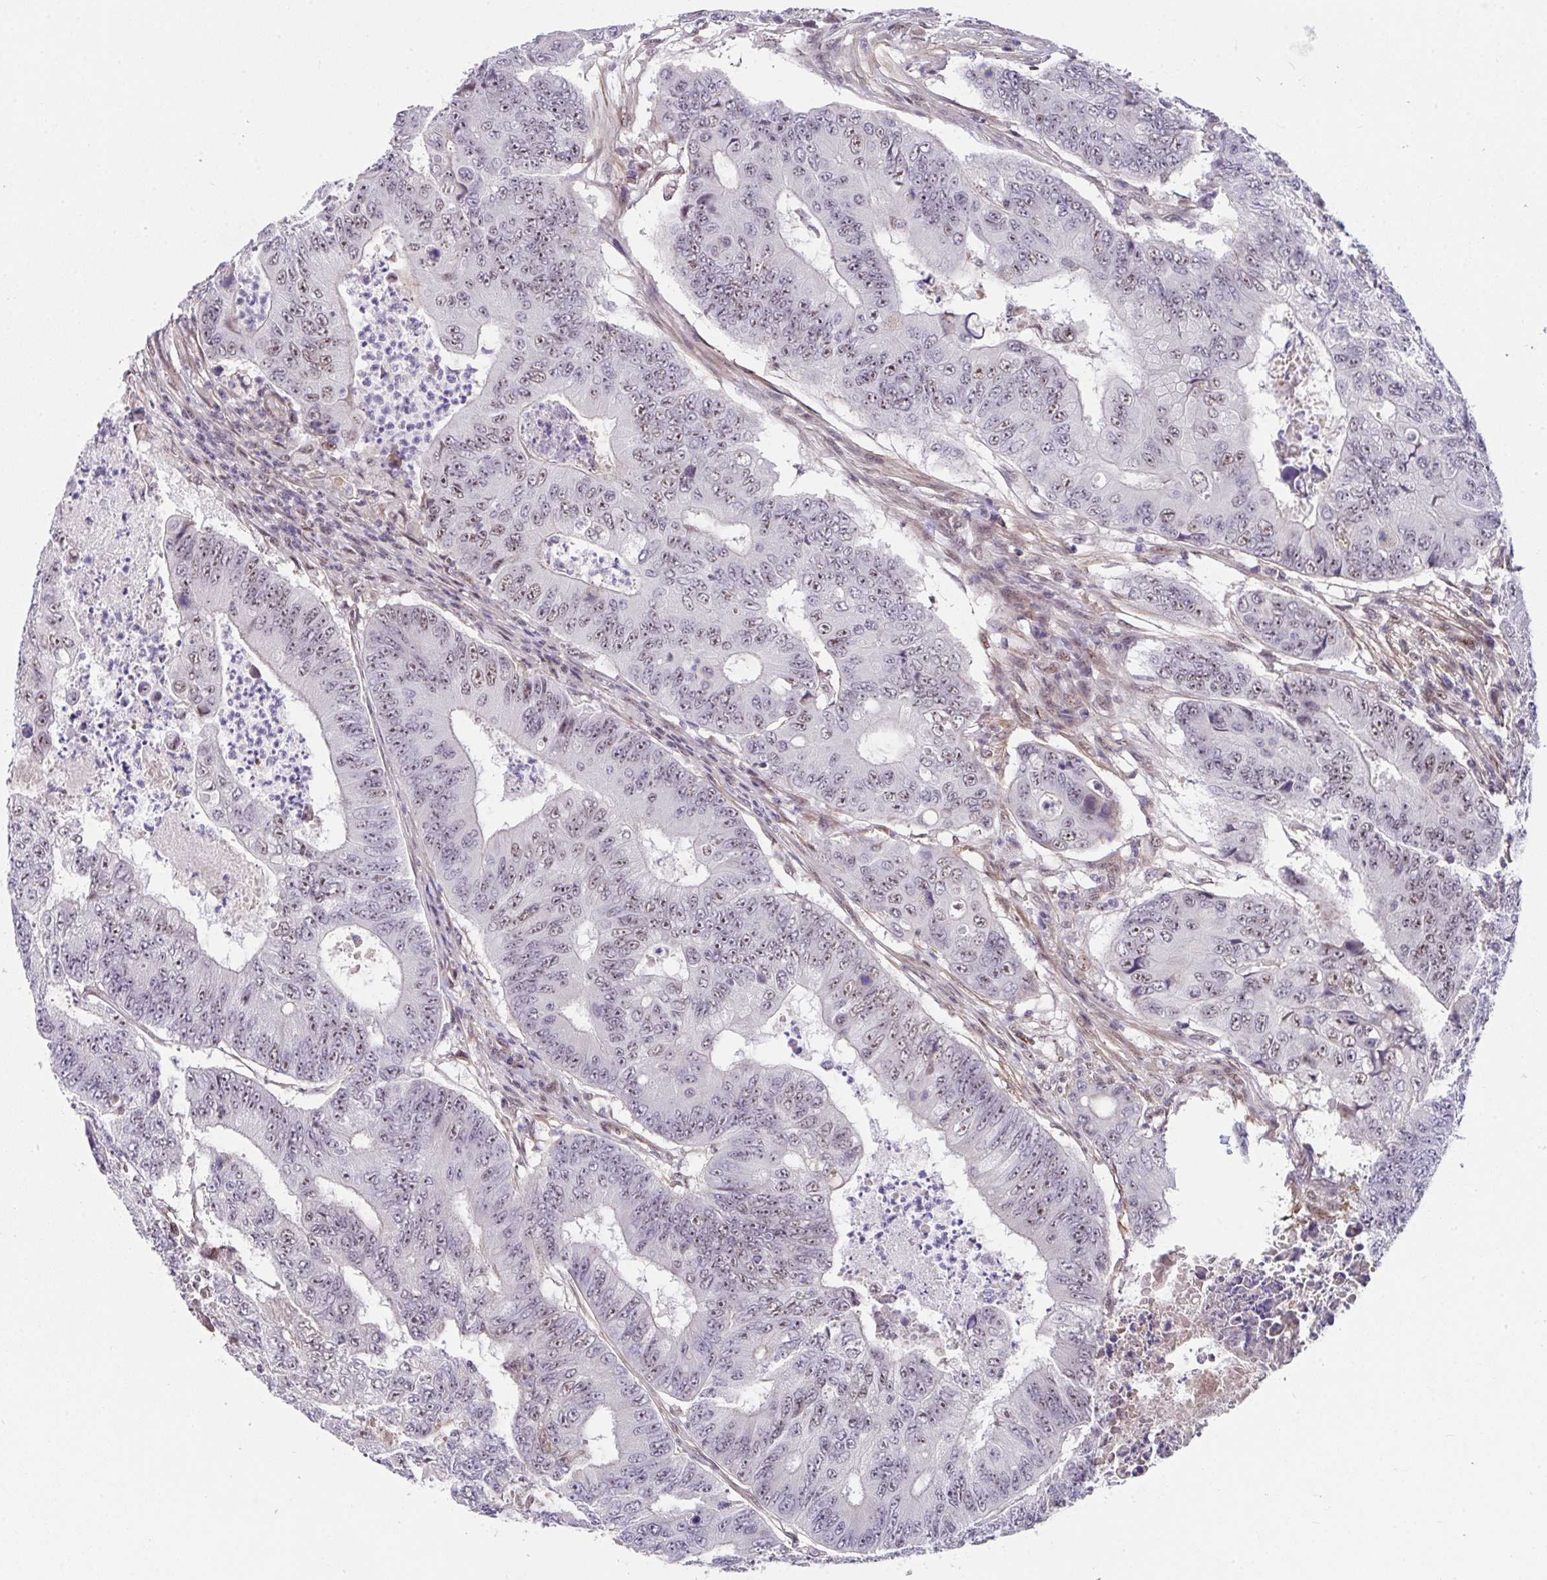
{"staining": {"intensity": "moderate", "quantity": "25%-75%", "location": "nuclear"}, "tissue": "colorectal cancer", "cell_type": "Tumor cells", "image_type": "cancer", "snomed": [{"axis": "morphology", "description": "Adenocarcinoma, NOS"}, {"axis": "topography", "description": "Colon"}], "caption": "Colorectal cancer stained with a brown dye shows moderate nuclear positive staining in approximately 25%-75% of tumor cells.", "gene": "RBBP6", "patient": {"sex": "female", "age": 48}}